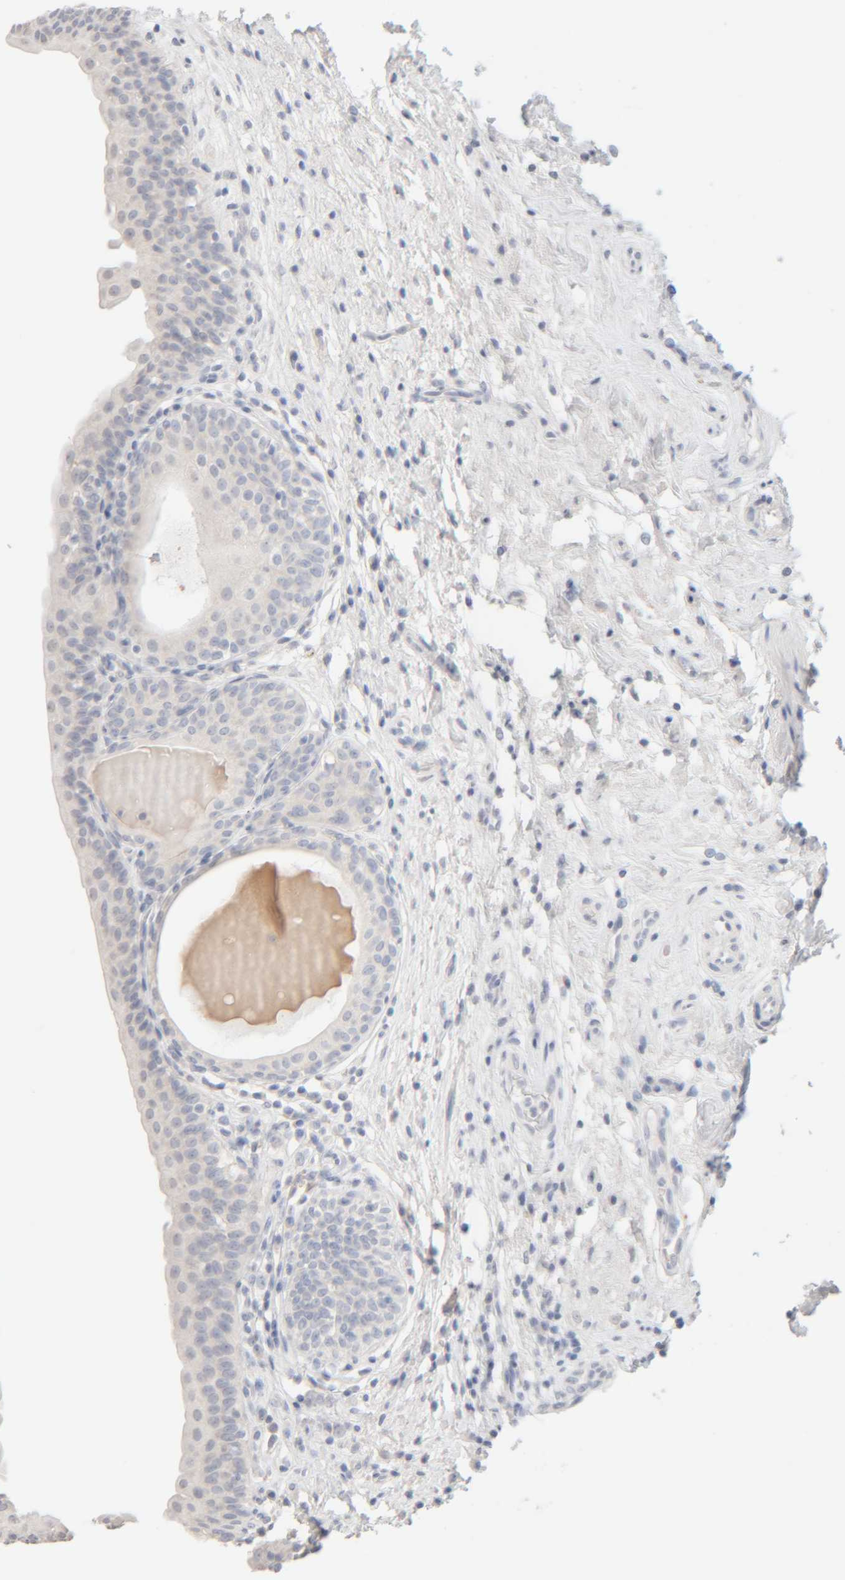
{"staining": {"intensity": "negative", "quantity": "none", "location": "none"}, "tissue": "urinary bladder", "cell_type": "Urothelial cells", "image_type": "normal", "snomed": [{"axis": "morphology", "description": "Normal tissue, NOS"}, {"axis": "topography", "description": "Urinary bladder"}], "caption": "The photomicrograph demonstrates no significant staining in urothelial cells of urinary bladder.", "gene": "RIDA", "patient": {"sex": "male", "age": 83}}